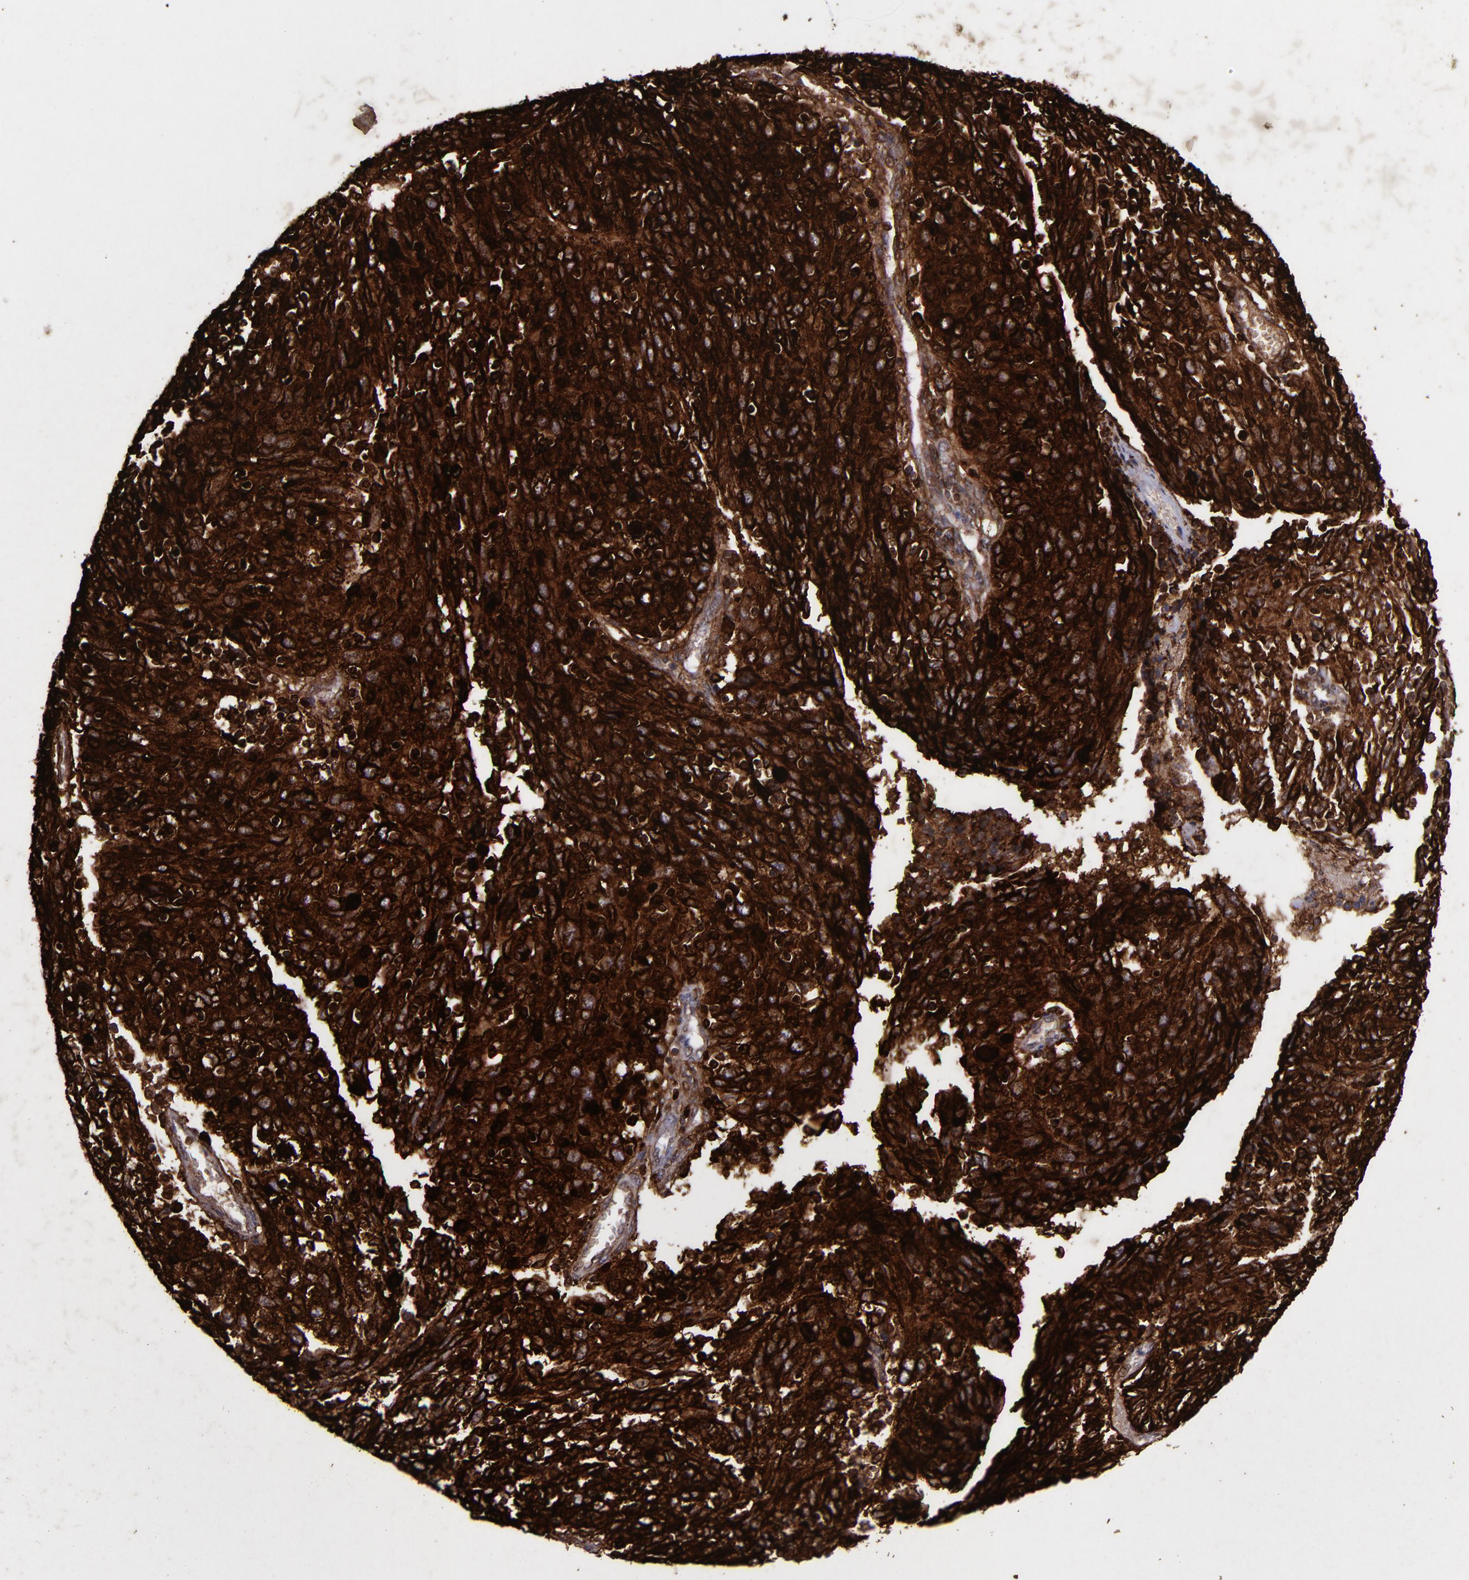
{"staining": {"intensity": "strong", "quantity": ">75%", "location": "cytoplasmic/membranous,nuclear"}, "tissue": "ovarian cancer", "cell_type": "Tumor cells", "image_type": "cancer", "snomed": [{"axis": "morphology", "description": "Carcinoma, endometroid"}, {"axis": "topography", "description": "Ovary"}], "caption": "This is a histology image of immunohistochemistry (IHC) staining of ovarian cancer, which shows strong staining in the cytoplasmic/membranous and nuclear of tumor cells.", "gene": "MFGE8", "patient": {"sex": "female", "age": 50}}